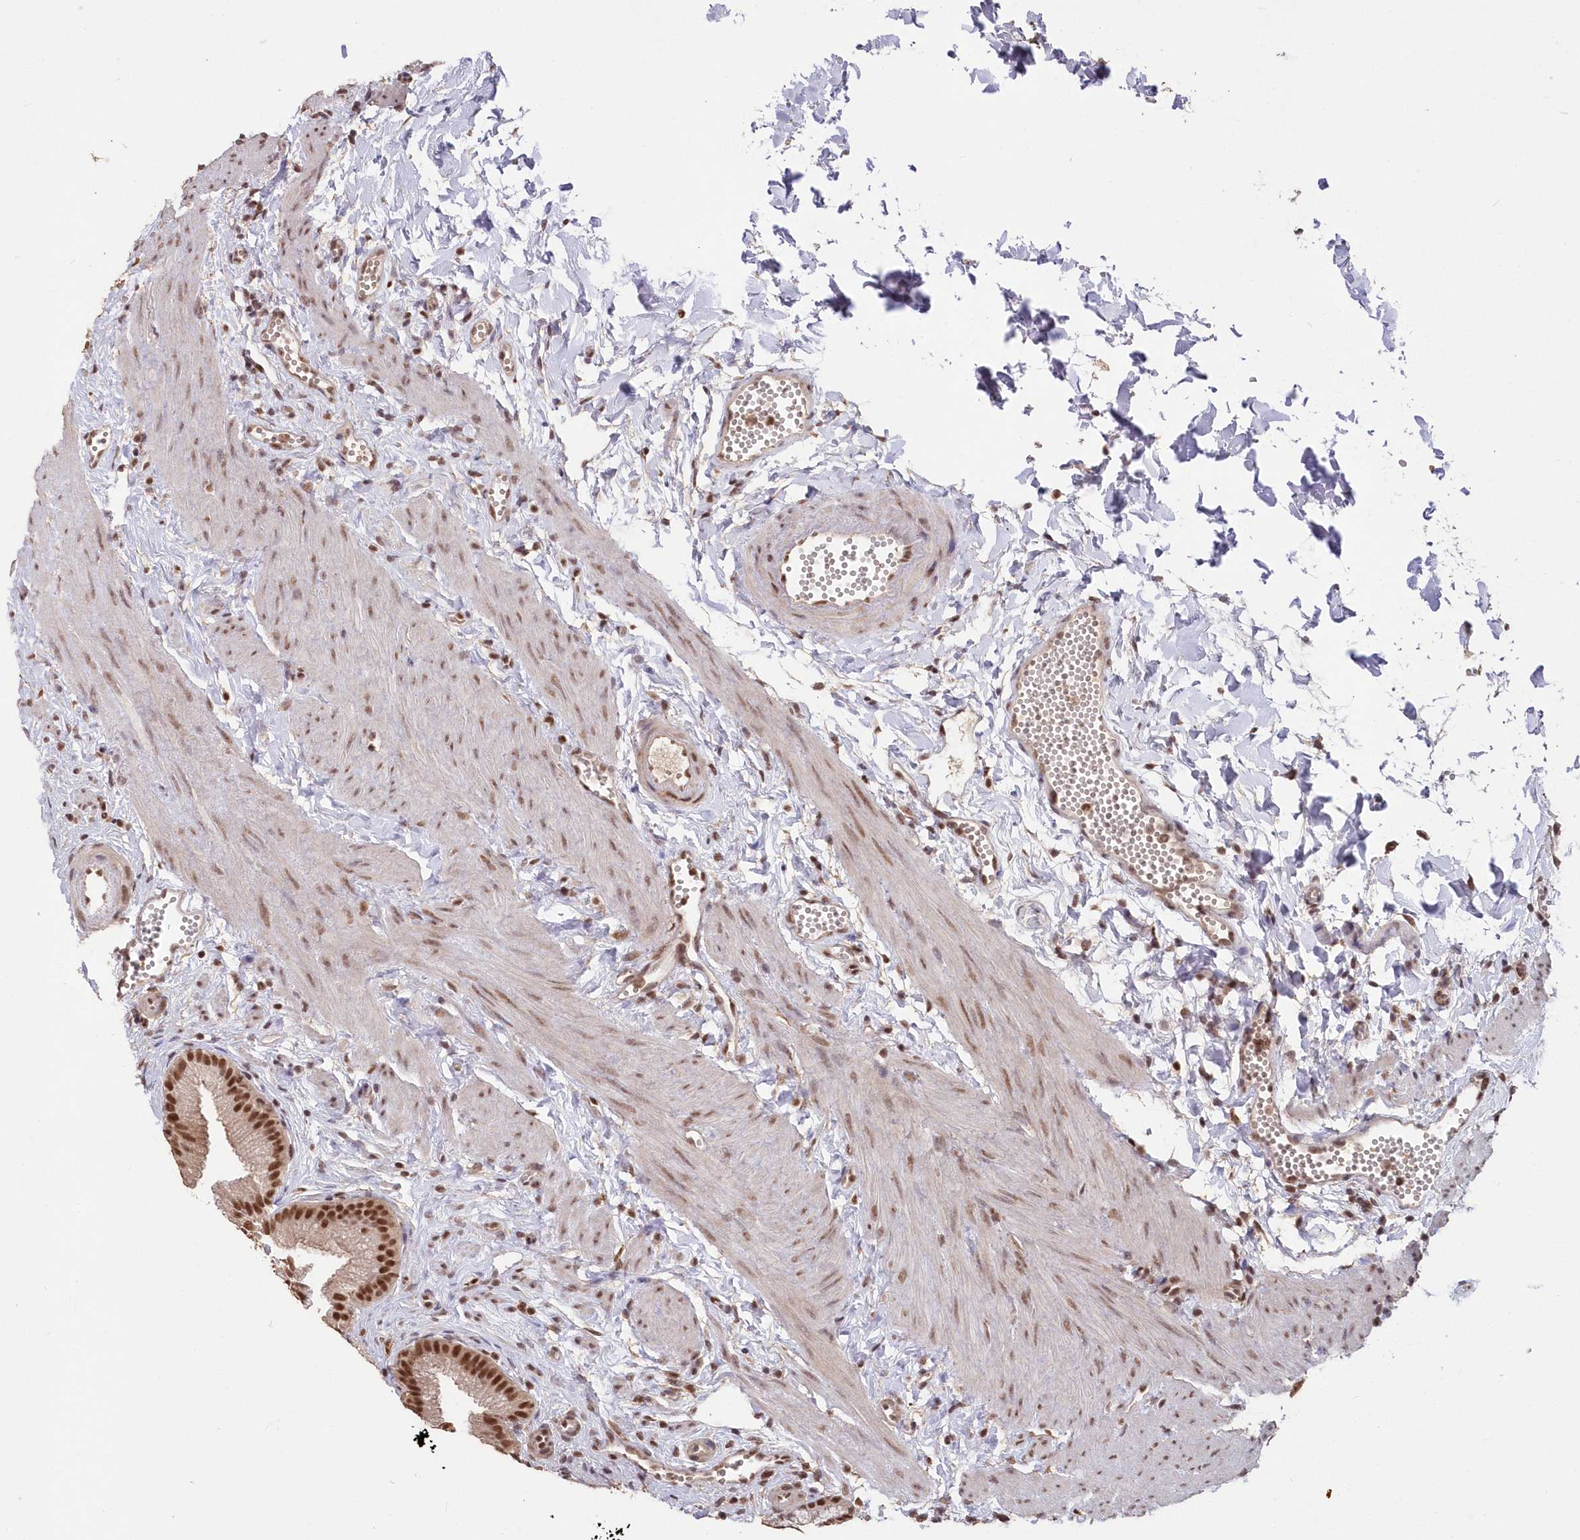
{"staining": {"intensity": "strong", "quantity": ">75%", "location": "nuclear"}, "tissue": "gallbladder", "cell_type": "Glandular cells", "image_type": "normal", "snomed": [{"axis": "morphology", "description": "Normal tissue, NOS"}, {"axis": "topography", "description": "Gallbladder"}], "caption": "Strong nuclear staining for a protein is appreciated in about >75% of glandular cells of normal gallbladder using IHC.", "gene": "PDS5A", "patient": {"sex": "male", "age": 38}}